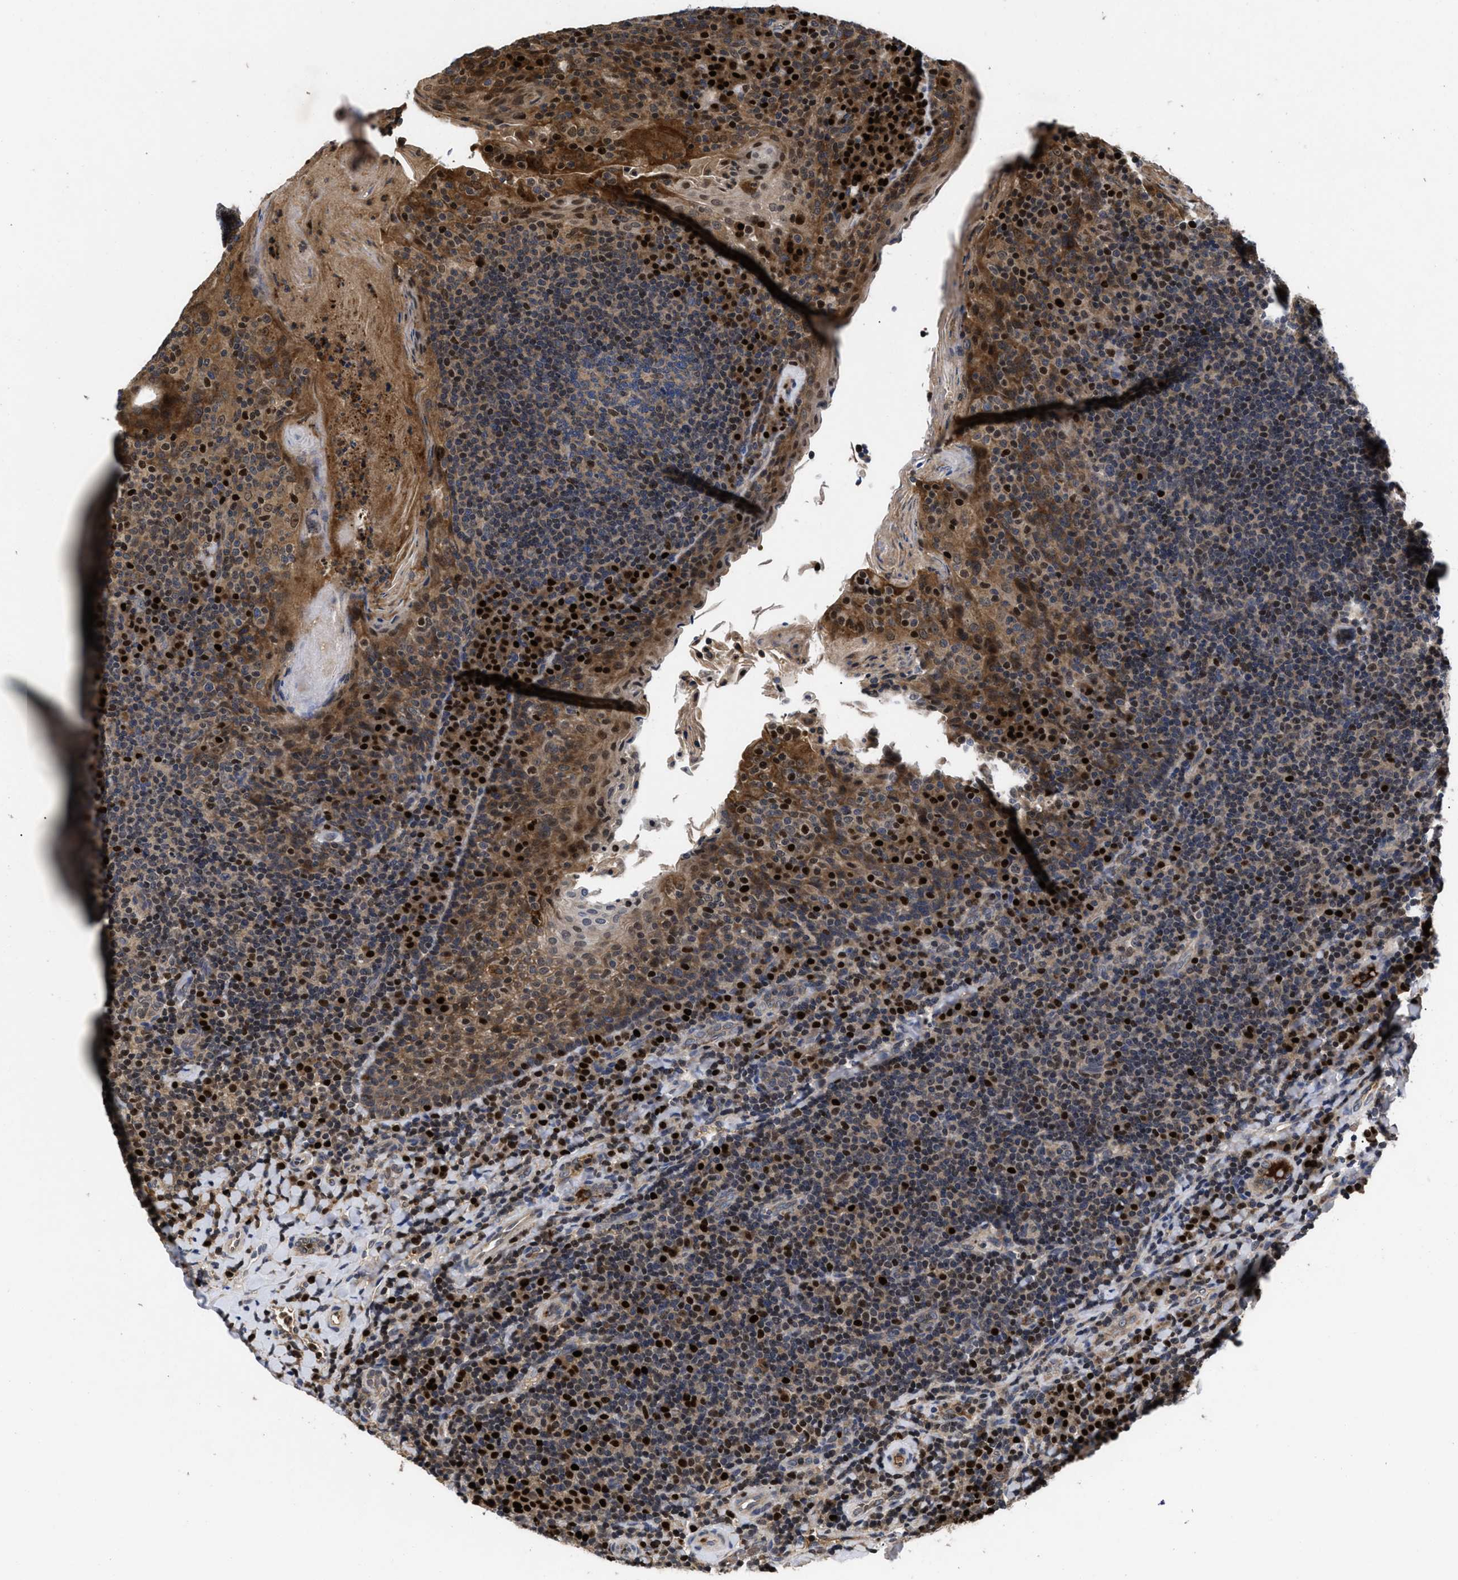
{"staining": {"intensity": "strong", "quantity": "<25%", "location": "nuclear"}, "tissue": "tonsil", "cell_type": "Germinal center cells", "image_type": "normal", "snomed": [{"axis": "morphology", "description": "Normal tissue, NOS"}, {"axis": "topography", "description": "Tonsil"}], "caption": "Immunohistochemistry (IHC) of normal human tonsil exhibits medium levels of strong nuclear positivity in about <25% of germinal center cells. (DAB = brown stain, brightfield microscopy at high magnification).", "gene": "FAM200A", "patient": {"sex": "male", "age": 17}}